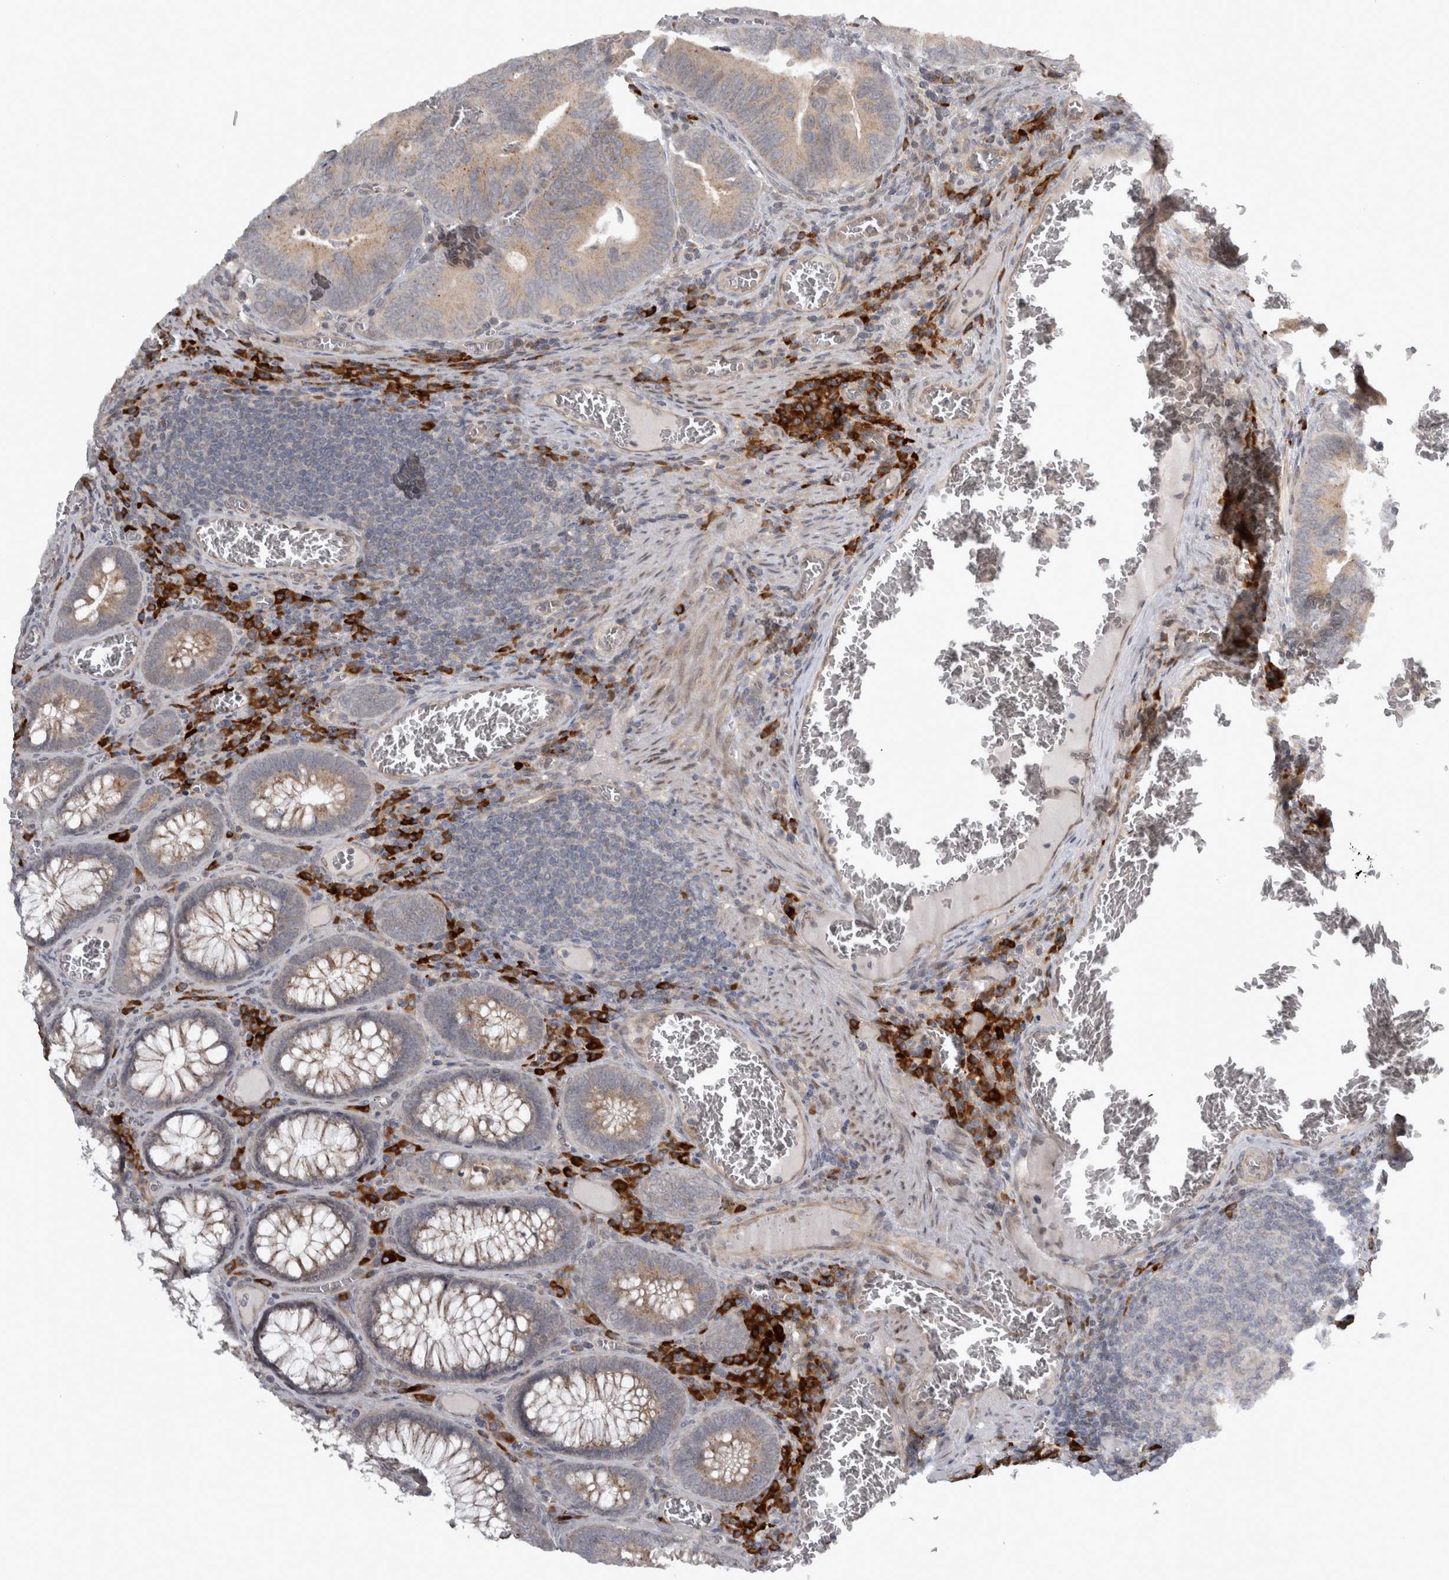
{"staining": {"intensity": "moderate", "quantity": "25%-75%", "location": "cytoplasmic/membranous"}, "tissue": "colorectal cancer", "cell_type": "Tumor cells", "image_type": "cancer", "snomed": [{"axis": "morphology", "description": "Inflammation, NOS"}, {"axis": "morphology", "description": "Adenocarcinoma, NOS"}, {"axis": "topography", "description": "Colon"}], "caption": "Human adenocarcinoma (colorectal) stained for a protein (brown) reveals moderate cytoplasmic/membranous positive expression in about 25%-75% of tumor cells.", "gene": "SLCO5A1", "patient": {"sex": "male", "age": 72}}